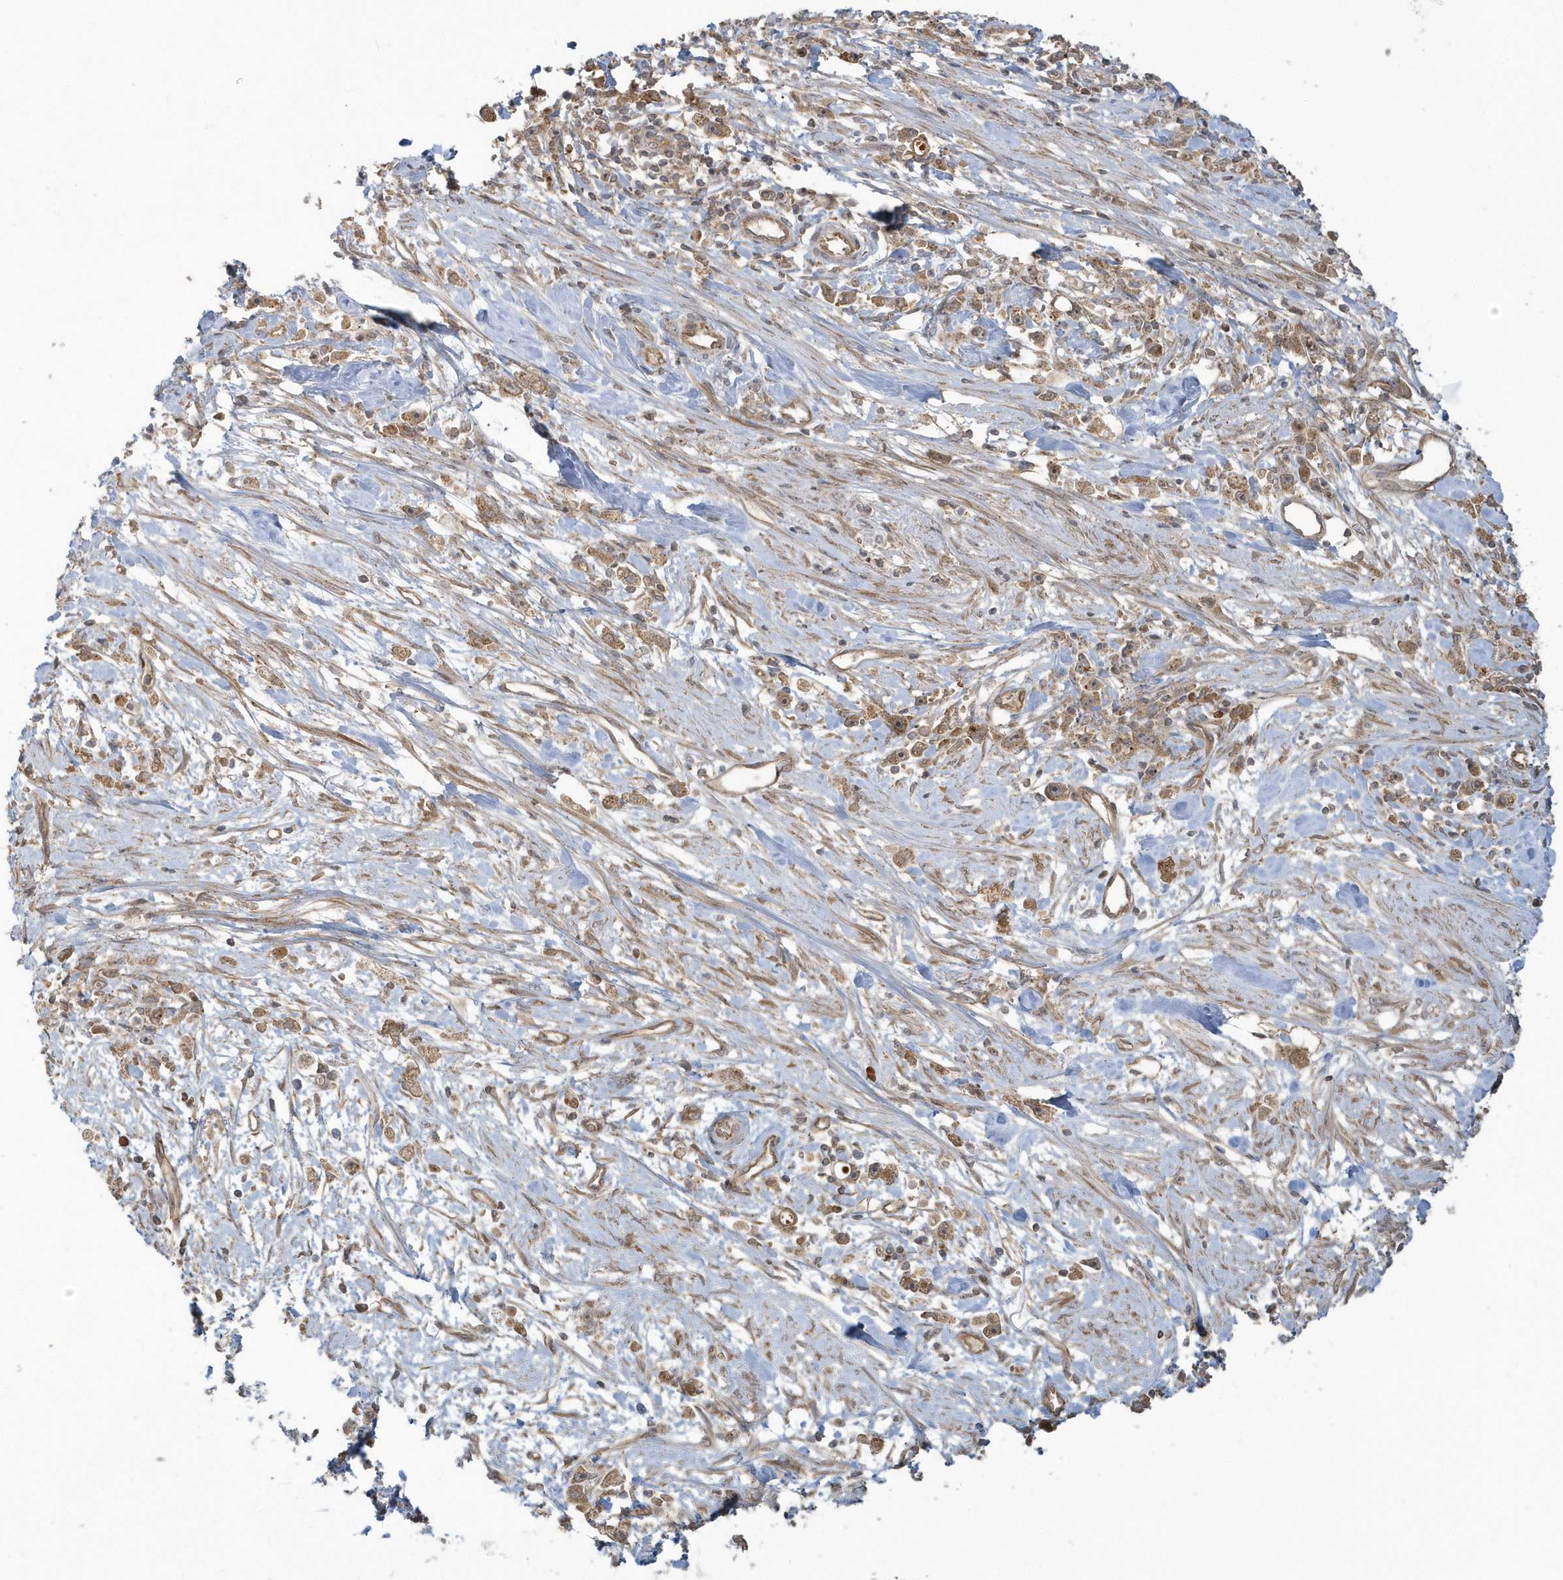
{"staining": {"intensity": "moderate", "quantity": ">75%", "location": "cytoplasmic/membranous"}, "tissue": "stomach cancer", "cell_type": "Tumor cells", "image_type": "cancer", "snomed": [{"axis": "morphology", "description": "Adenocarcinoma, NOS"}, {"axis": "topography", "description": "Stomach"}], "caption": "Stomach adenocarcinoma was stained to show a protein in brown. There is medium levels of moderate cytoplasmic/membranous staining in about >75% of tumor cells. The staining was performed using DAB to visualize the protein expression in brown, while the nuclei were stained in blue with hematoxylin (Magnification: 20x).", "gene": "STIM2", "patient": {"sex": "female", "age": 59}}